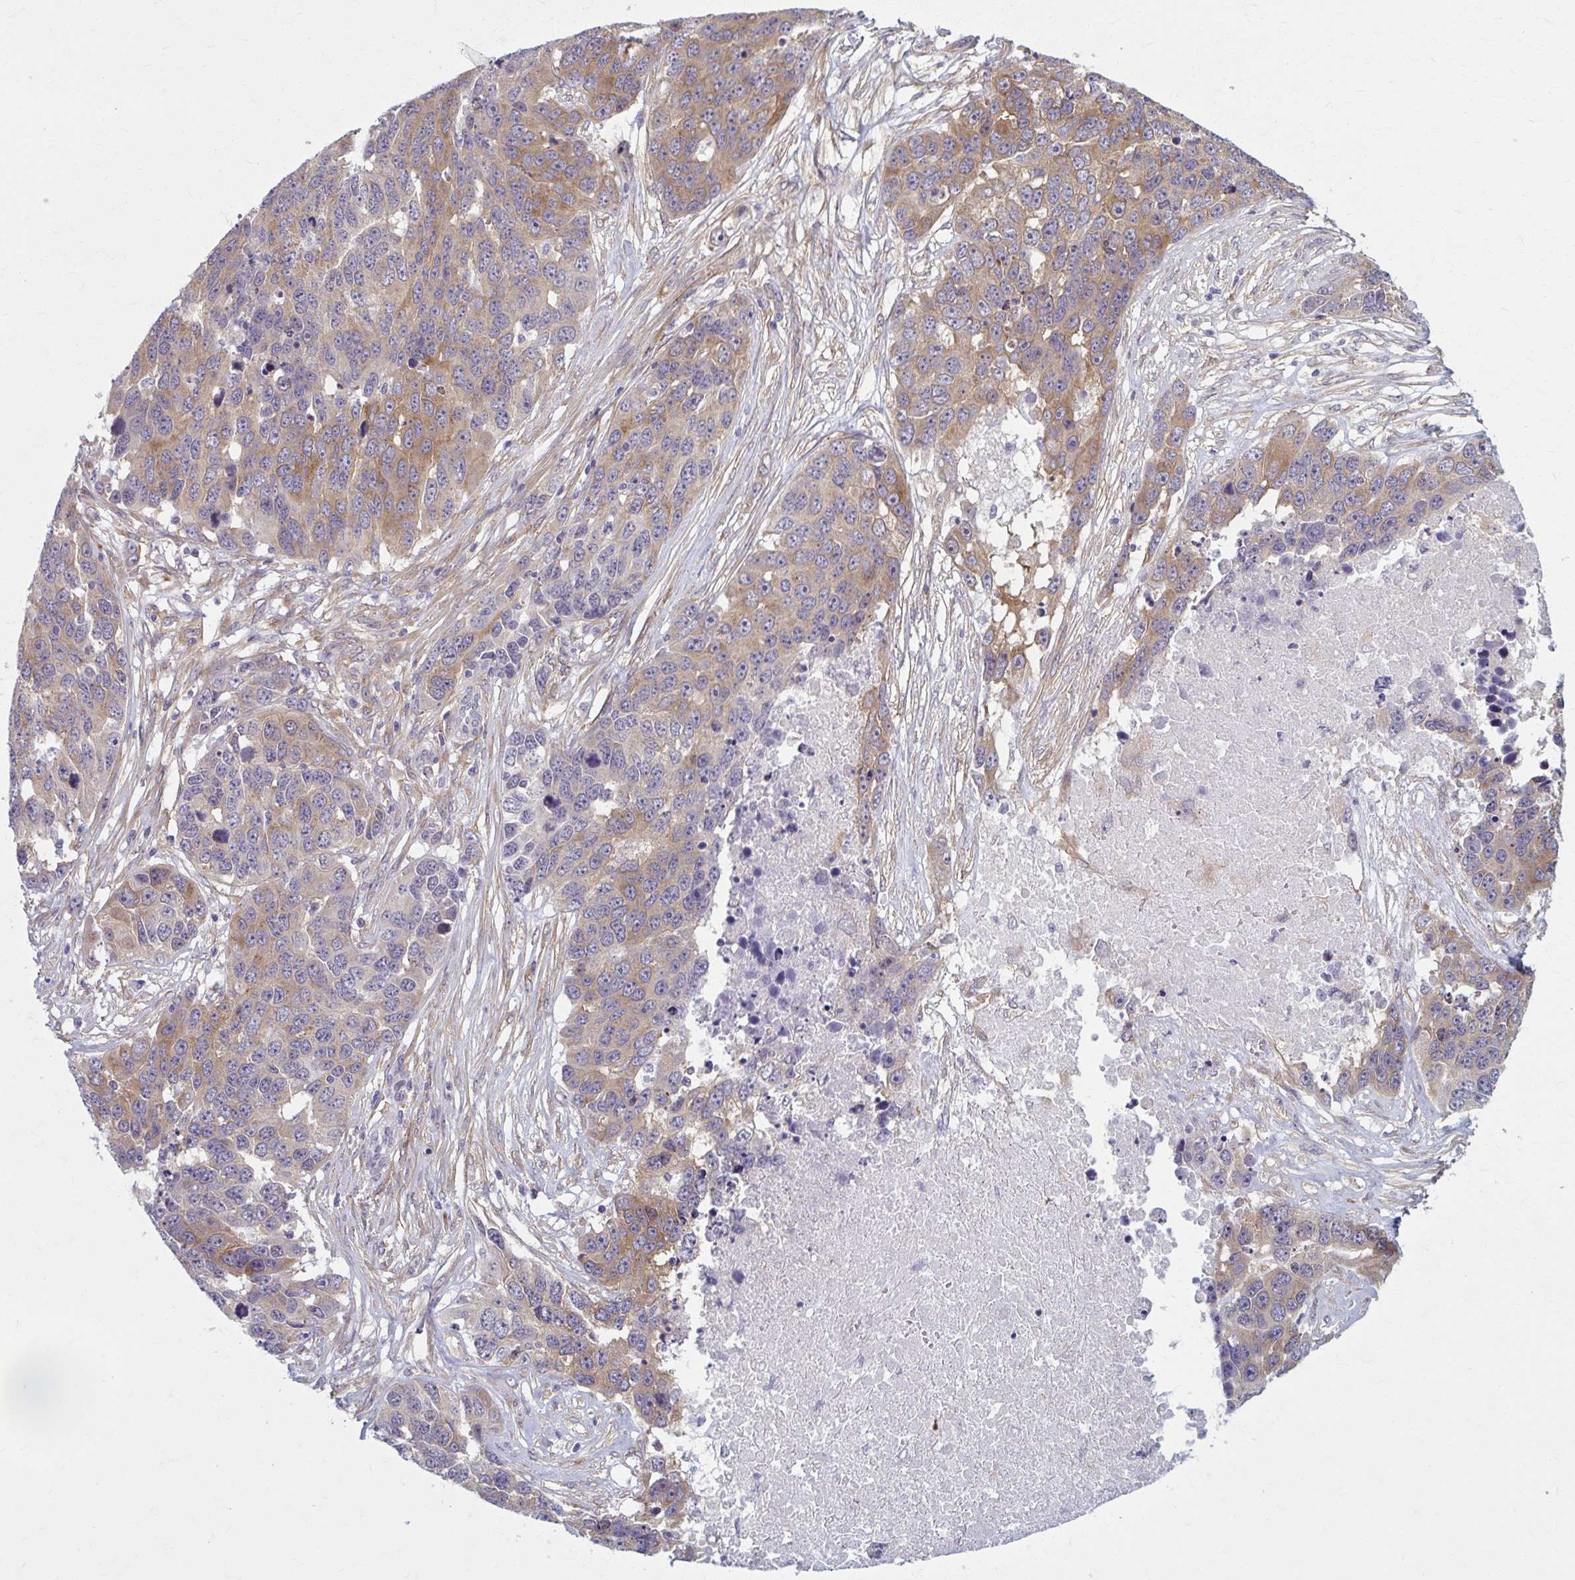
{"staining": {"intensity": "moderate", "quantity": ">75%", "location": "cytoplasmic/membranous"}, "tissue": "ovarian cancer", "cell_type": "Tumor cells", "image_type": "cancer", "snomed": [{"axis": "morphology", "description": "Cystadenocarcinoma, serous, NOS"}, {"axis": "topography", "description": "Ovary"}], "caption": "Human serous cystadenocarcinoma (ovarian) stained with a brown dye reveals moderate cytoplasmic/membranous positive positivity in about >75% of tumor cells.", "gene": "NUMBL", "patient": {"sex": "female", "age": 76}}